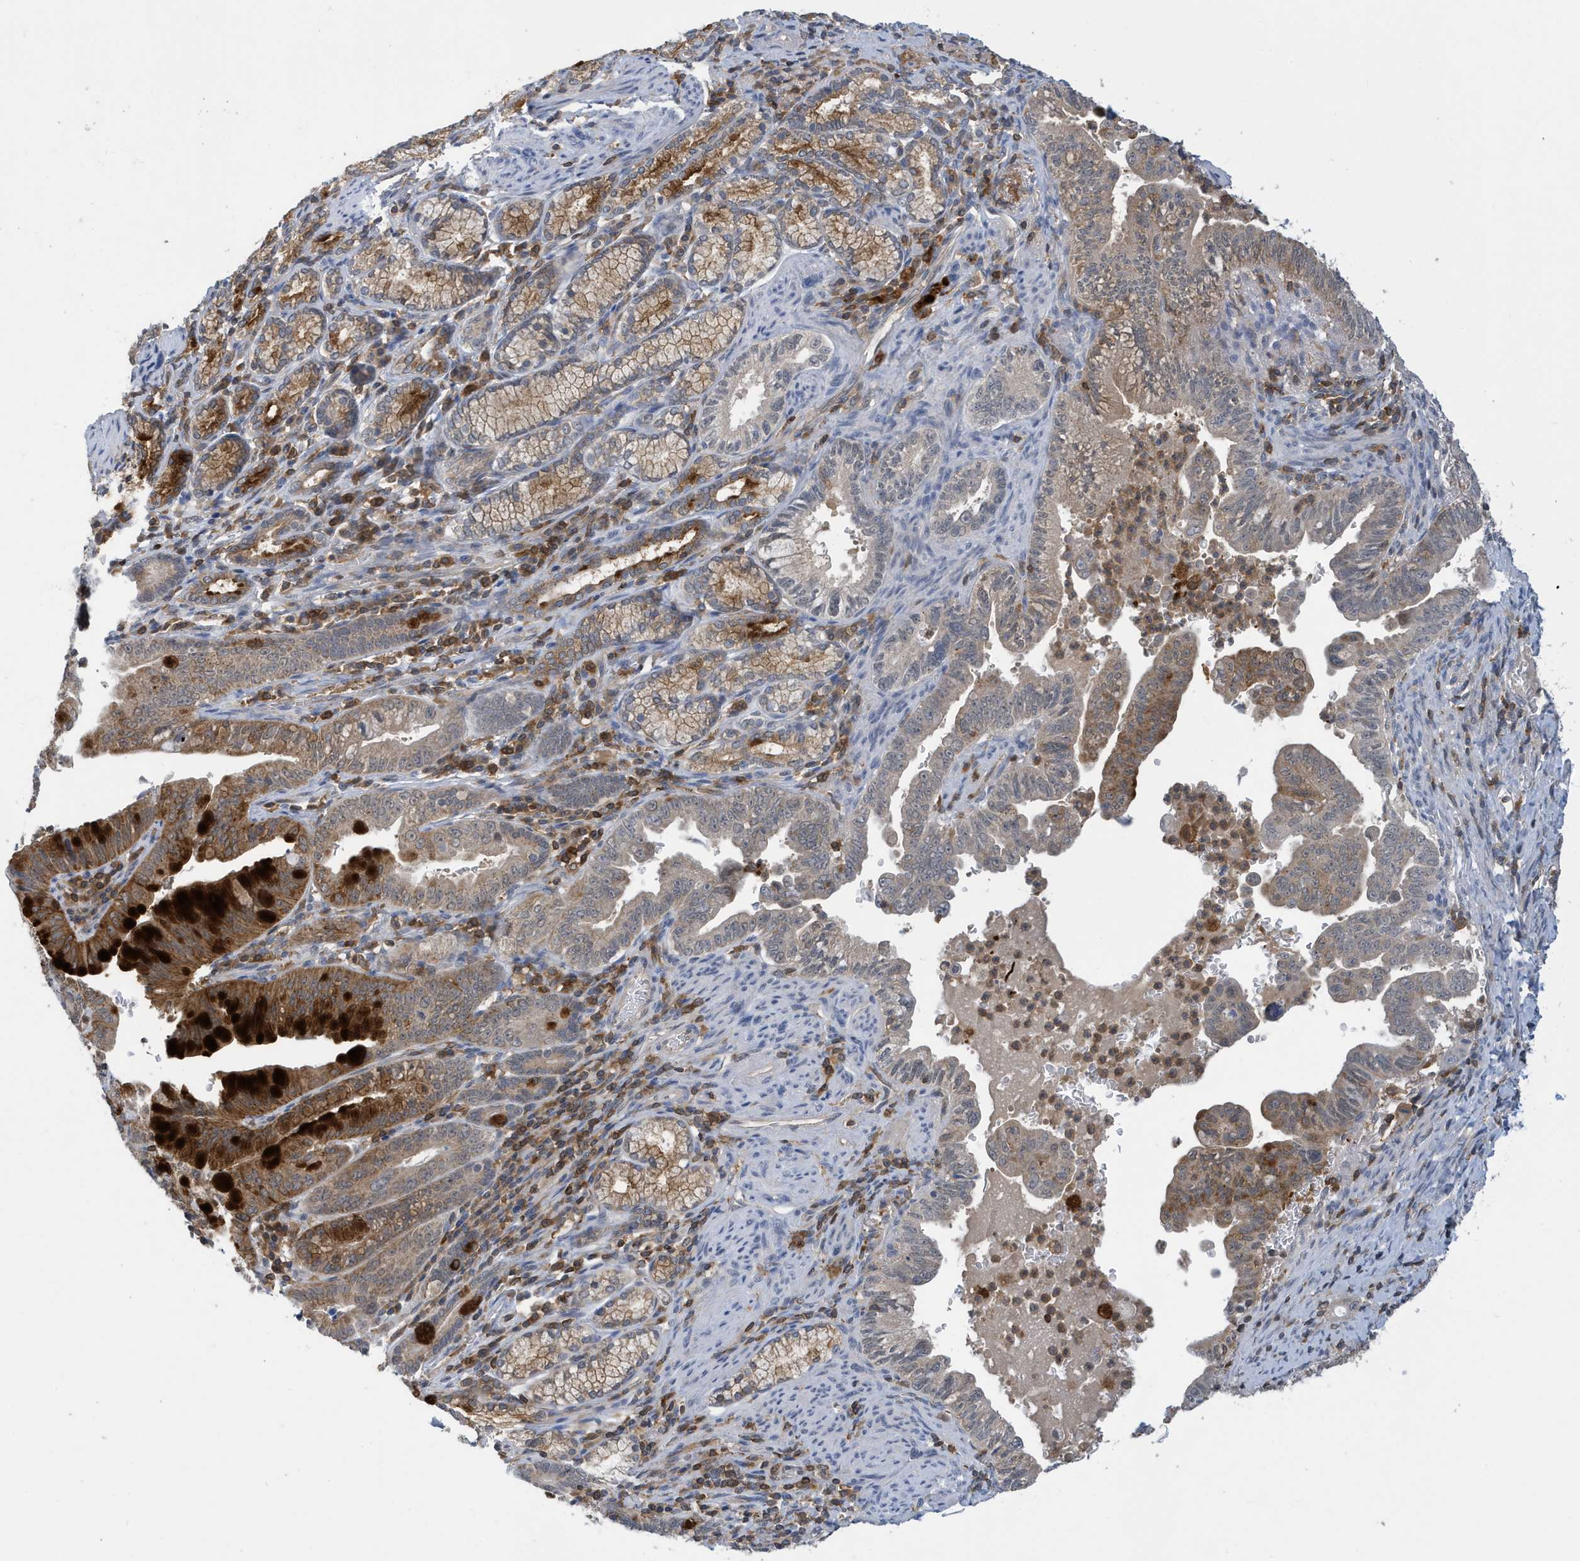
{"staining": {"intensity": "strong", "quantity": "<25%", "location": "cytoplasmic/membranous"}, "tissue": "pancreatic cancer", "cell_type": "Tumor cells", "image_type": "cancer", "snomed": [{"axis": "morphology", "description": "Adenocarcinoma, NOS"}, {"axis": "topography", "description": "Pancreas"}], "caption": "The histopathology image shows staining of pancreatic adenocarcinoma, revealing strong cytoplasmic/membranous protein positivity (brown color) within tumor cells. Using DAB (brown) and hematoxylin (blue) stains, captured at high magnification using brightfield microscopy.", "gene": "NSUN3", "patient": {"sex": "male", "age": 70}}